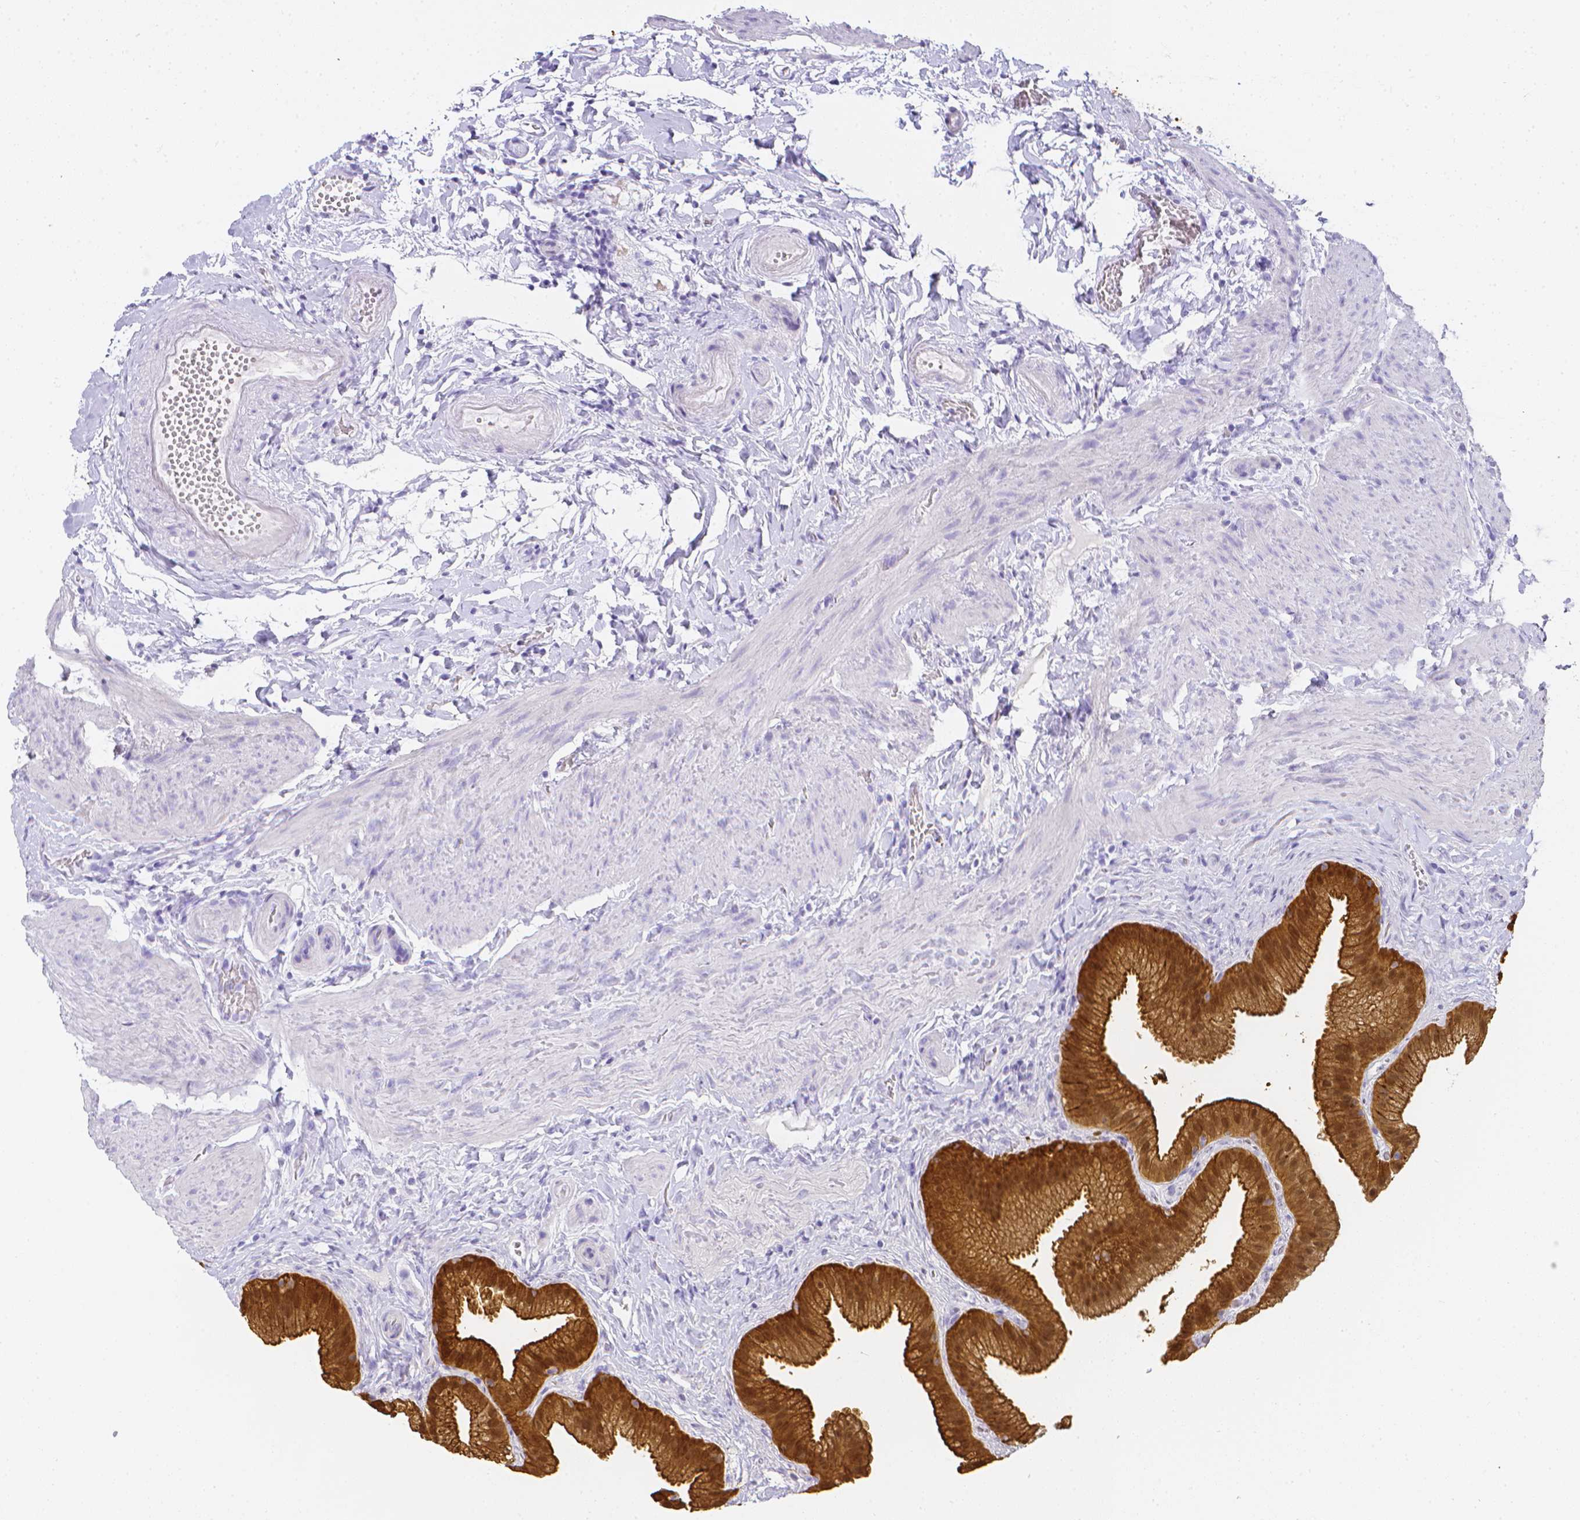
{"staining": {"intensity": "strong", "quantity": ">75%", "location": "cytoplasmic/membranous,nuclear"}, "tissue": "gallbladder", "cell_type": "Glandular cells", "image_type": "normal", "snomed": [{"axis": "morphology", "description": "Normal tissue, NOS"}, {"axis": "topography", "description": "Gallbladder"}], "caption": "Immunohistochemistry photomicrograph of unremarkable gallbladder: human gallbladder stained using immunohistochemistry (IHC) exhibits high levels of strong protein expression localized specifically in the cytoplasmic/membranous,nuclear of glandular cells, appearing as a cytoplasmic/membranous,nuclear brown color.", "gene": "LGALS4", "patient": {"sex": "female", "age": 63}}